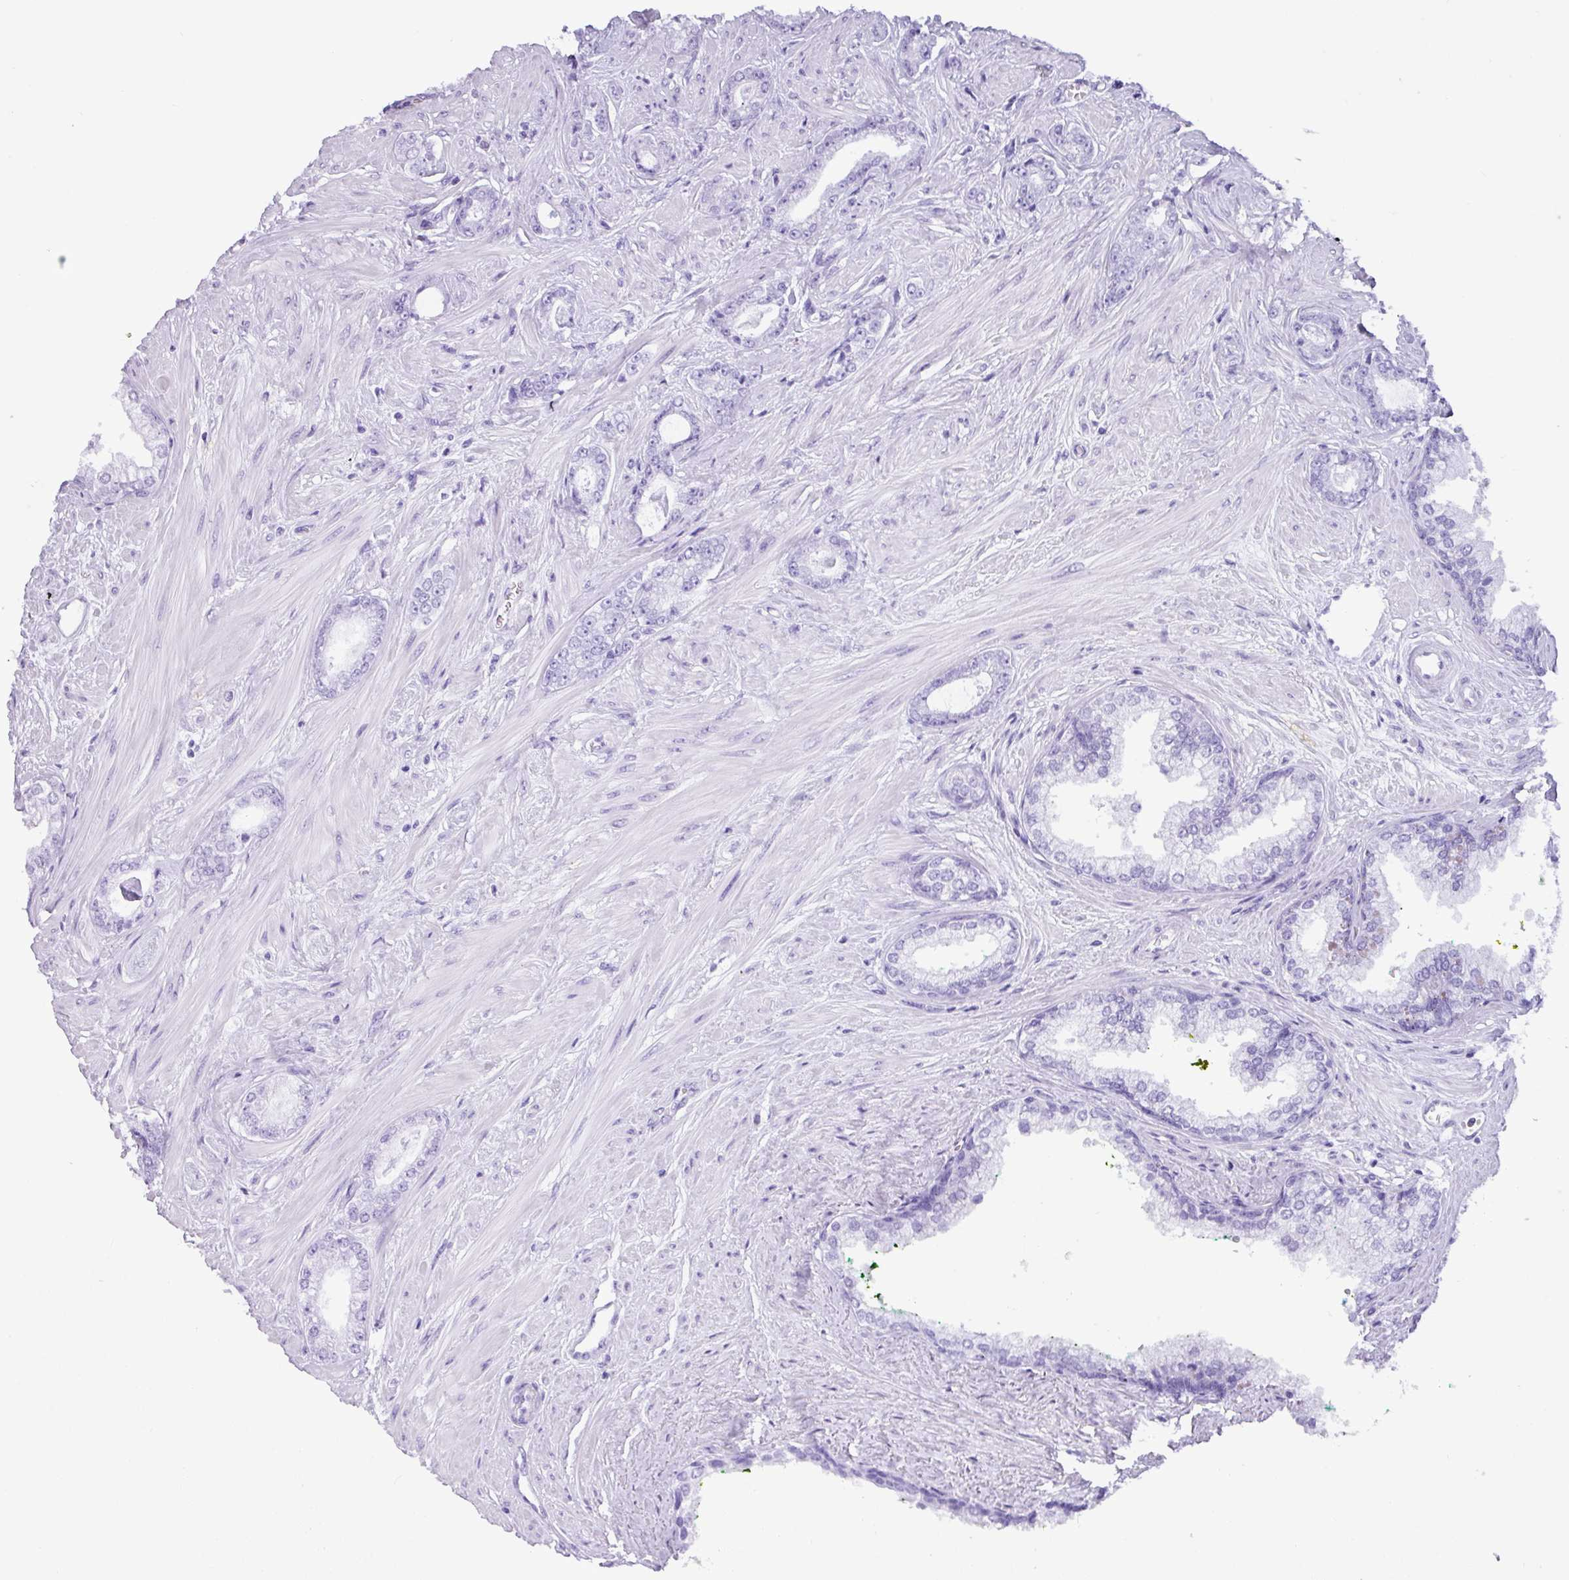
{"staining": {"intensity": "negative", "quantity": "none", "location": "none"}, "tissue": "prostate cancer", "cell_type": "Tumor cells", "image_type": "cancer", "snomed": [{"axis": "morphology", "description": "Adenocarcinoma, Low grade"}, {"axis": "topography", "description": "Prostate"}], "caption": "Tumor cells are negative for brown protein staining in prostate cancer (low-grade adenocarcinoma). (Brightfield microscopy of DAB immunohistochemistry (IHC) at high magnification).", "gene": "ZNF524", "patient": {"sex": "male", "age": 60}}